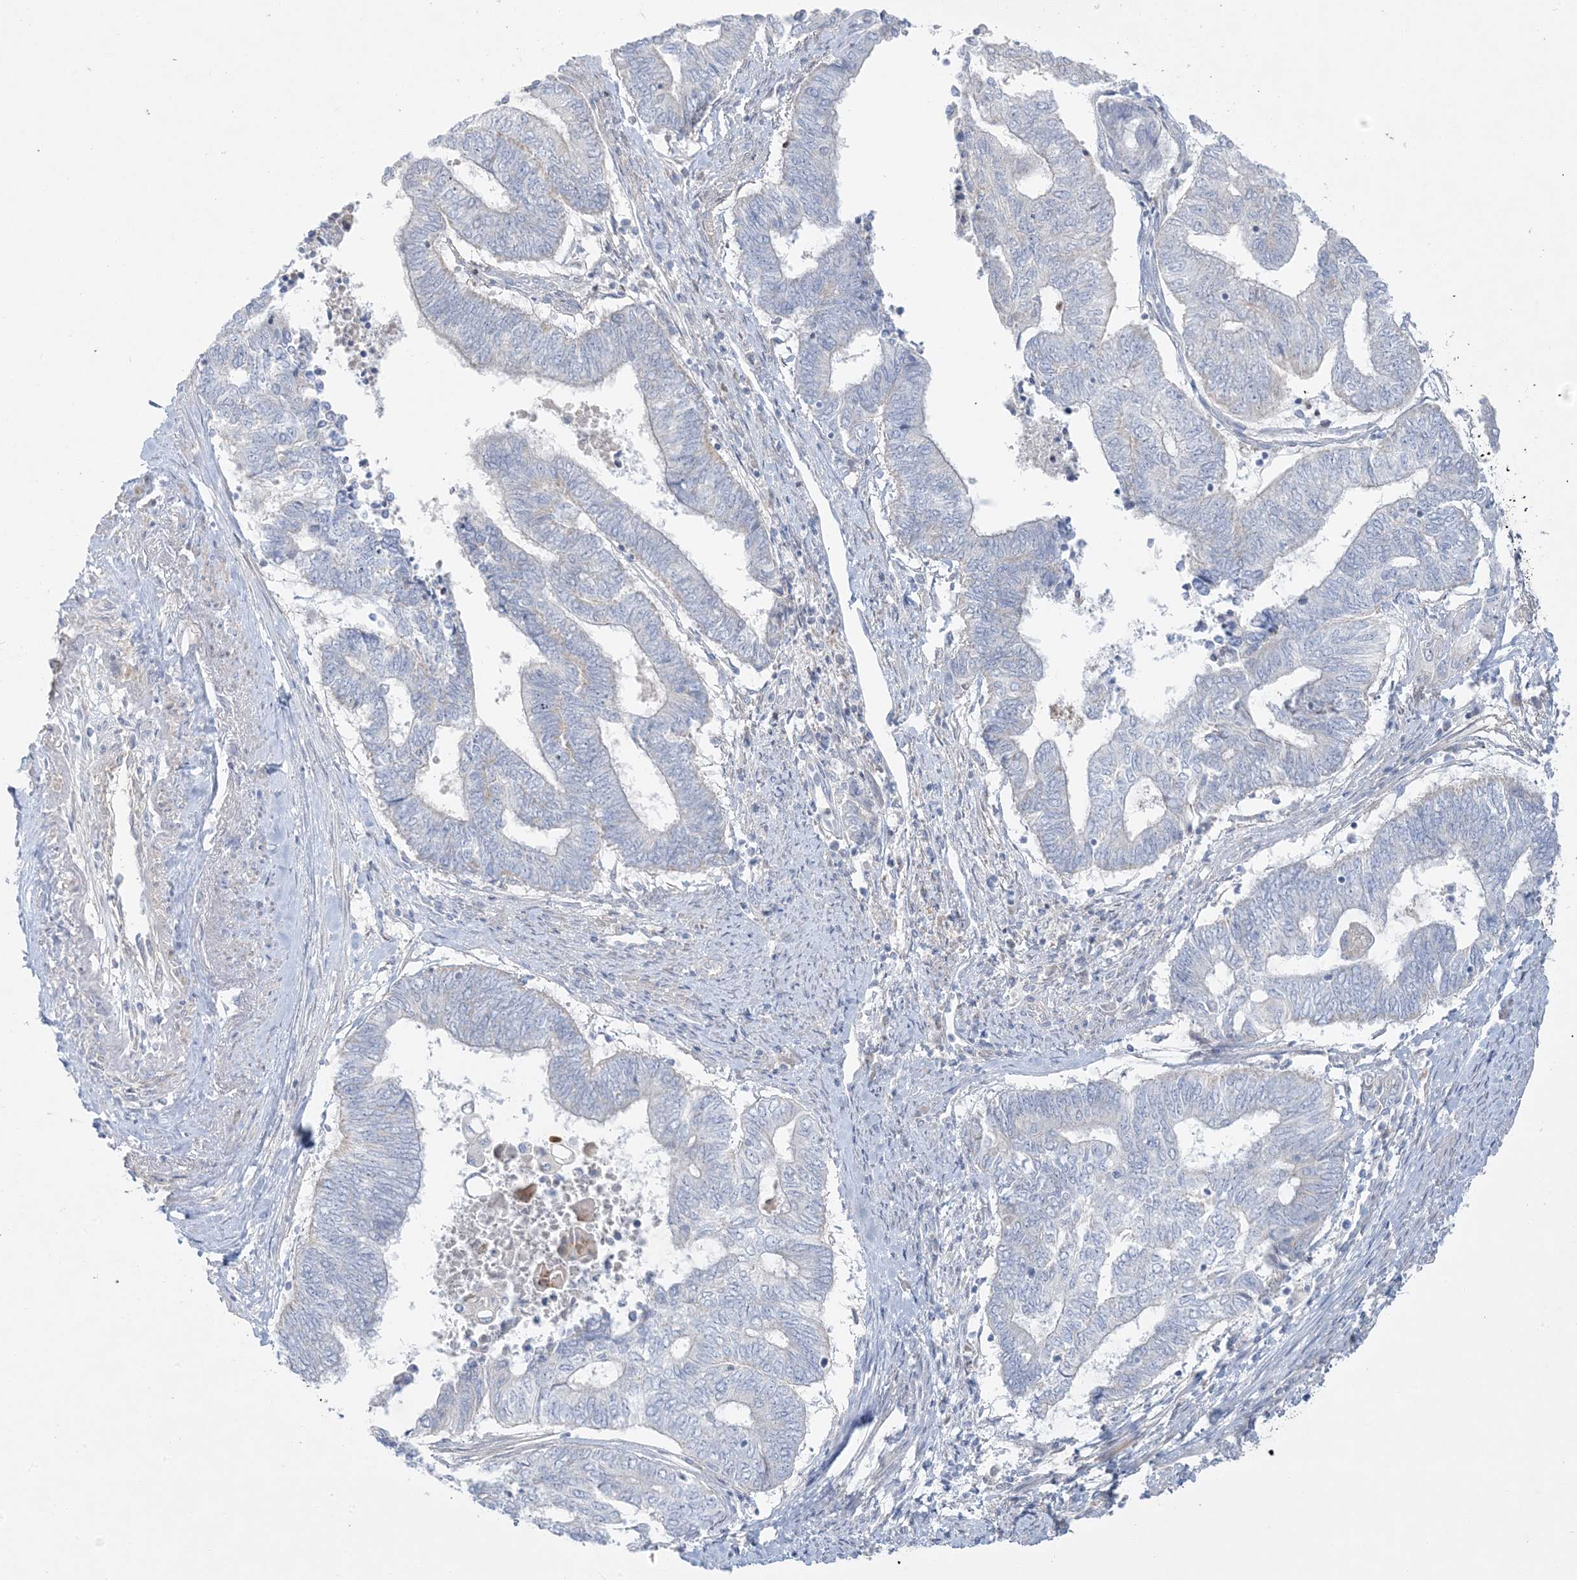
{"staining": {"intensity": "negative", "quantity": "none", "location": "none"}, "tissue": "endometrial cancer", "cell_type": "Tumor cells", "image_type": "cancer", "snomed": [{"axis": "morphology", "description": "Adenocarcinoma, NOS"}, {"axis": "topography", "description": "Uterus"}, {"axis": "topography", "description": "Endometrium"}], "caption": "An immunohistochemistry photomicrograph of endometrial adenocarcinoma is shown. There is no staining in tumor cells of endometrial adenocarcinoma.", "gene": "FAM184A", "patient": {"sex": "female", "age": 70}}